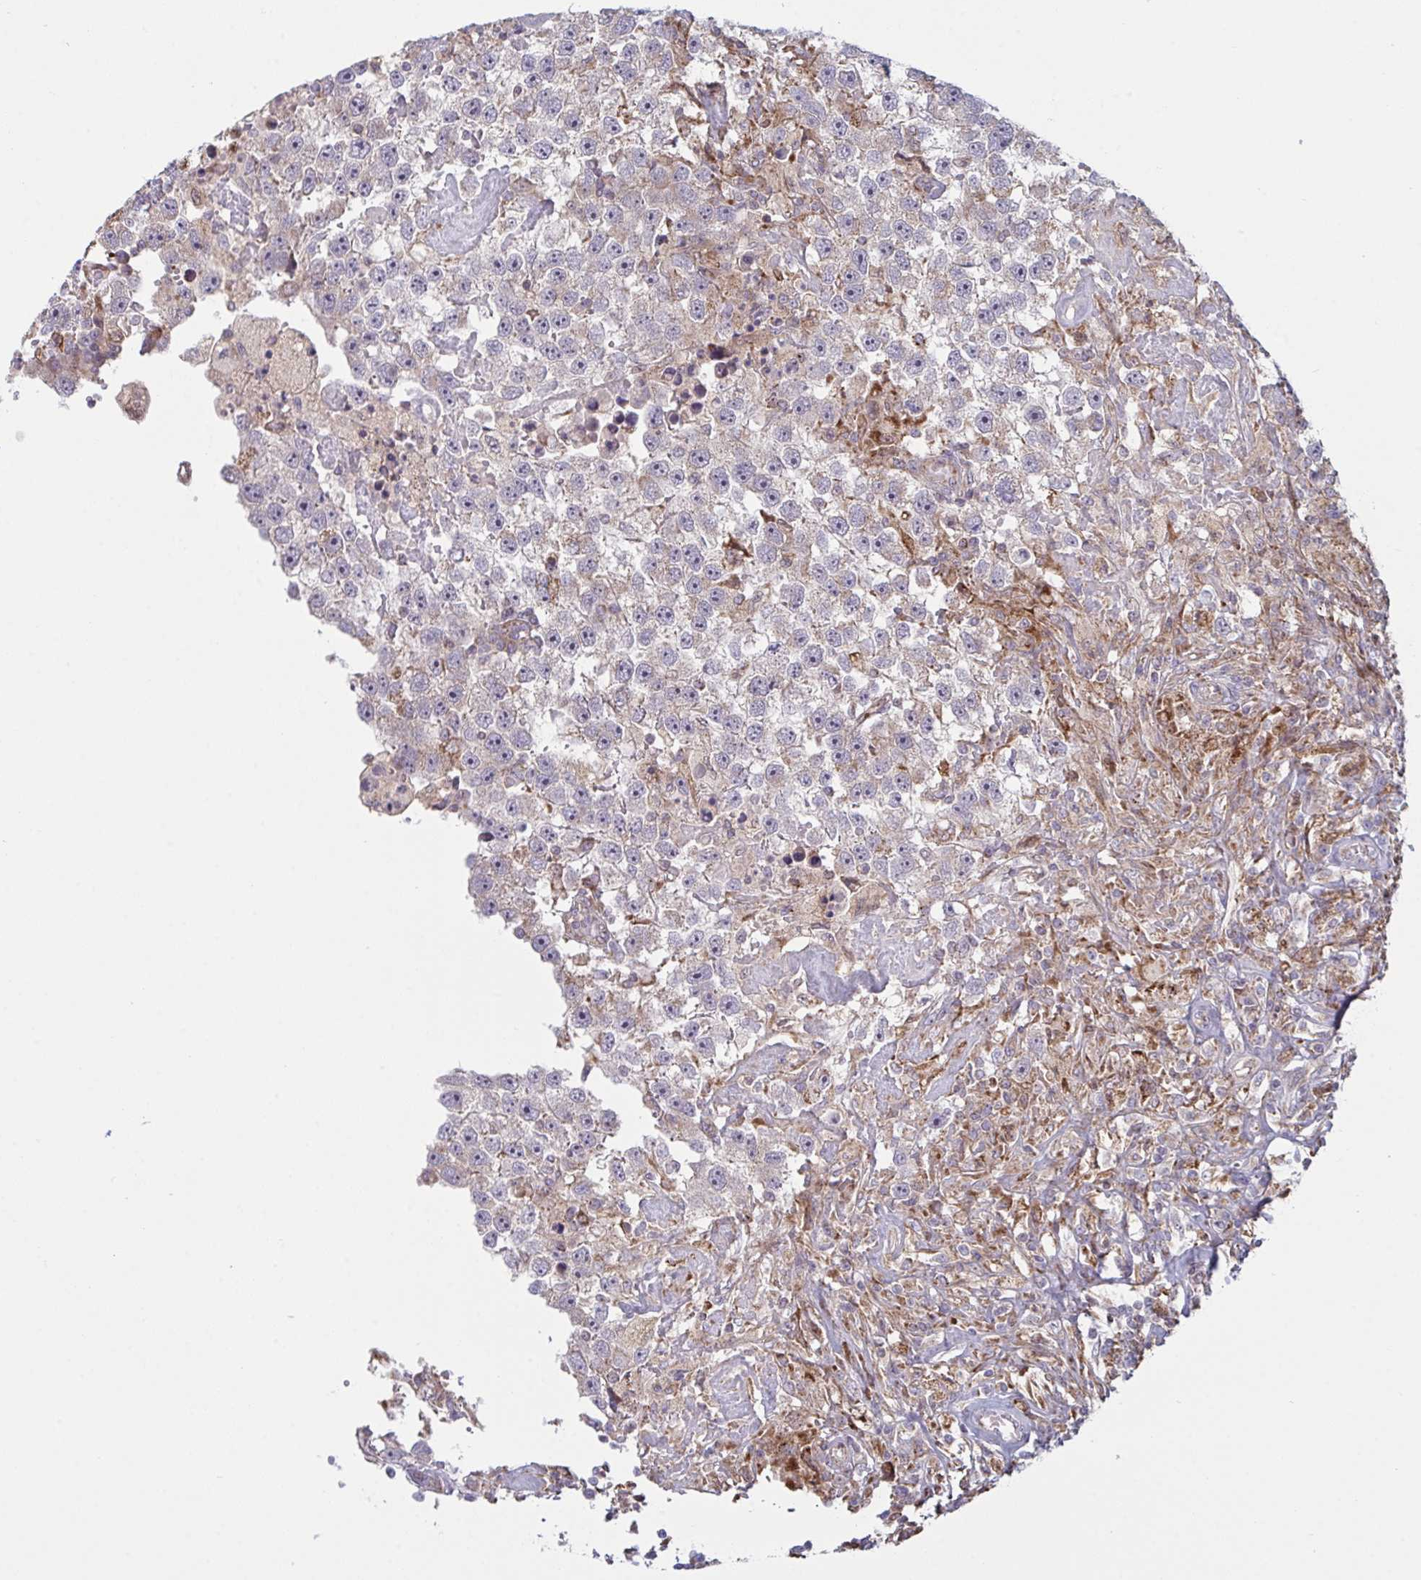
{"staining": {"intensity": "weak", "quantity": "<25%", "location": "cytoplasmic/membranous"}, "tissue": "testis cancer", "cell_type": "Tumor cells", "image_type": "cancer", "snomed": [{"axis": "morphology", "description": "Carcinoma, Embryonal, NOS"}, {"axis": "topography", "description": "Testis"}], "caption": "This is an IHC image of embryonal carcinoma (testis). There is no expression in tumor cells.", "gene": "XAF1", "patient": {"sex": "male", "age": 83}}